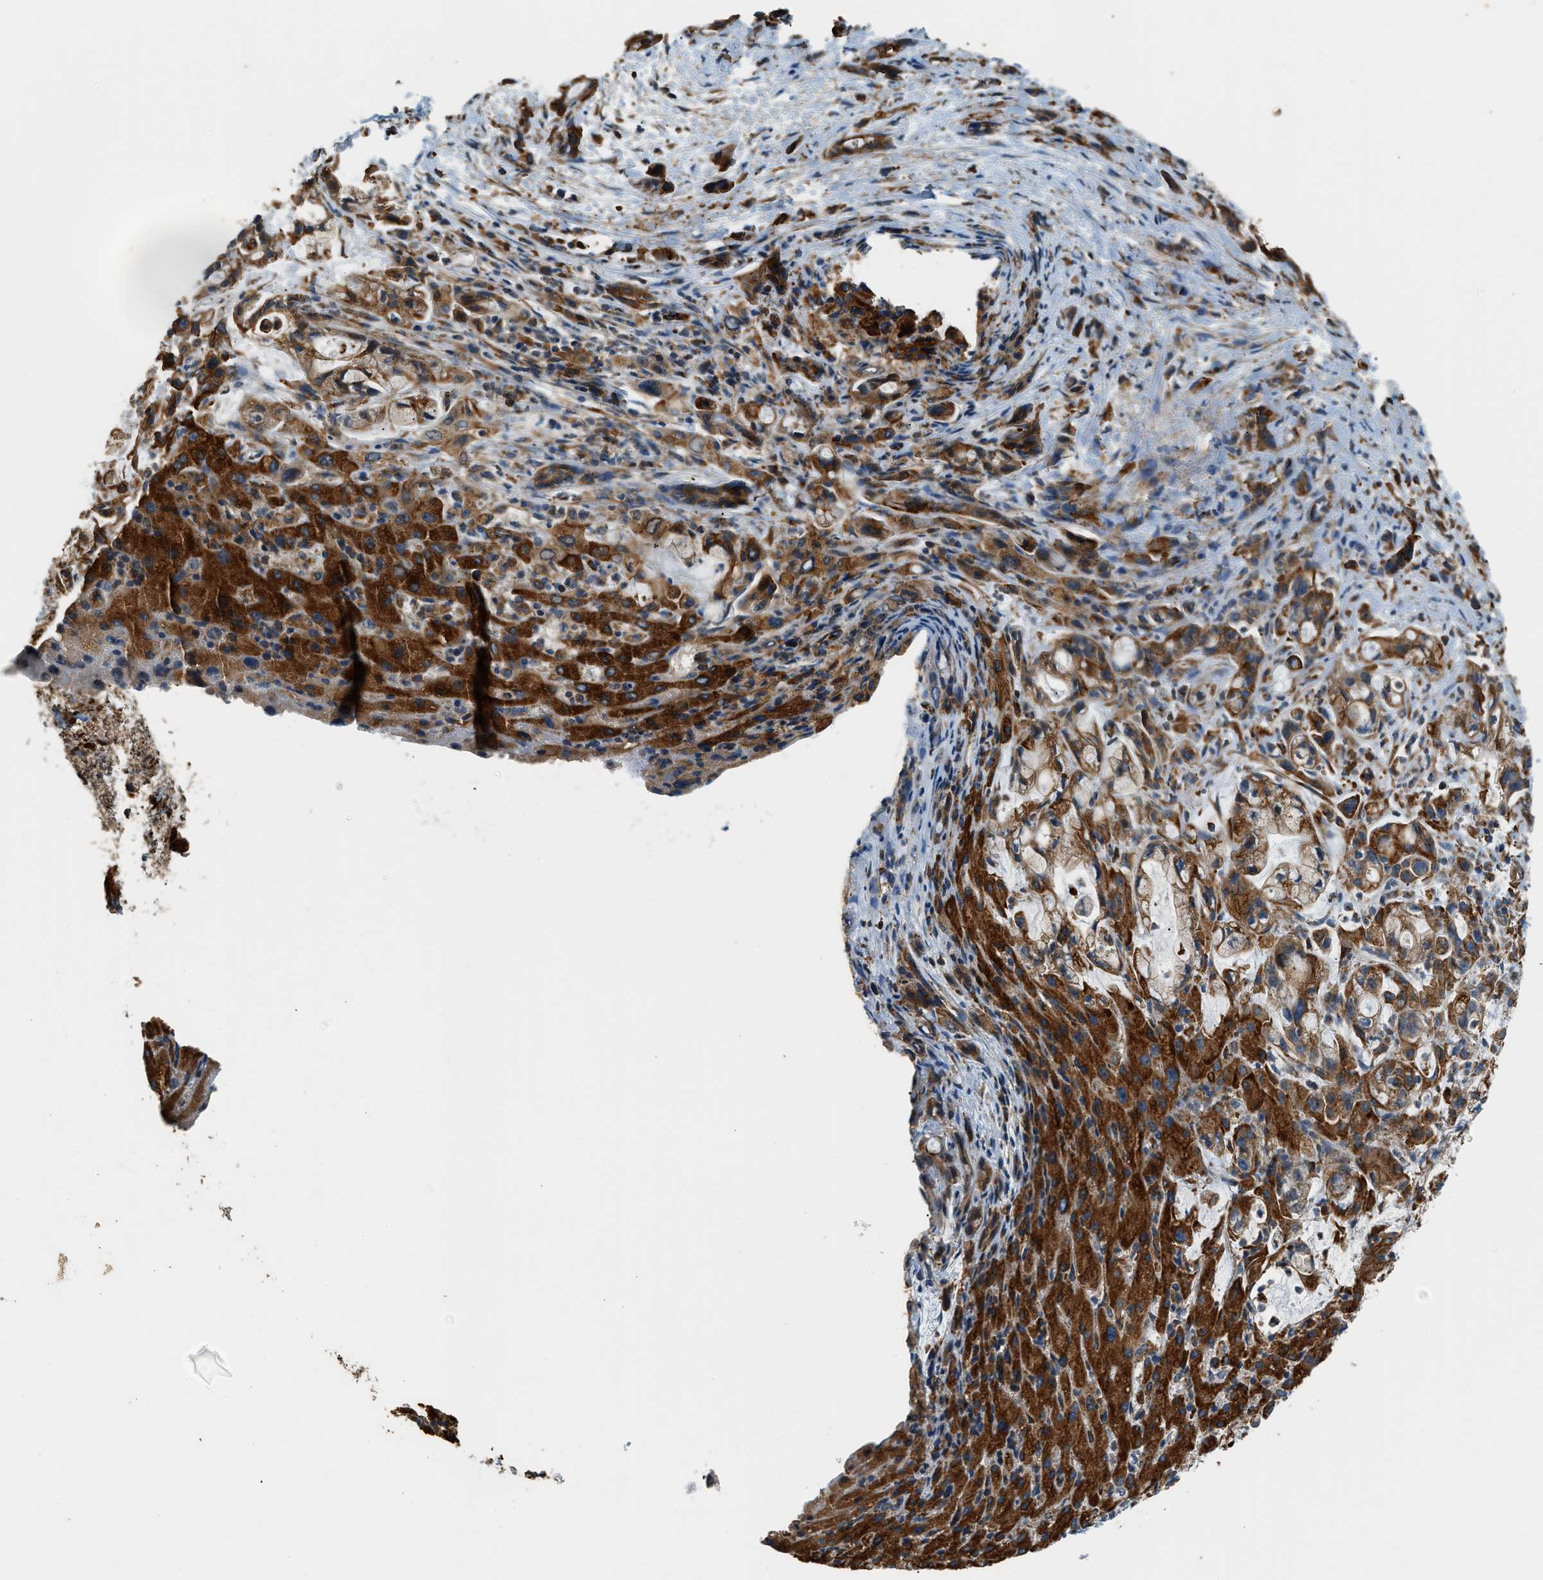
{"staining": {"intensity": "strong", "quantity": ">75%", "location": "cytoplasmic/membranous"}, "tissue": "liver cancer", "cell_type": "Tumor cells", "image_type": "cancer", "snomed": [{"axis": "morphology", "description": "Cholangiocarcinoma"}, {"axis": "topography", "description": "Liver"}], "caption": "A brown stain highlights strong cytoplasmic/membranous expression of a protein in human liver cancer tumor cells. (IHC, brightfield microscopy, high magnification).", "gene": "SEMA4D", "patient": {"sex": "female", "age": 72}}